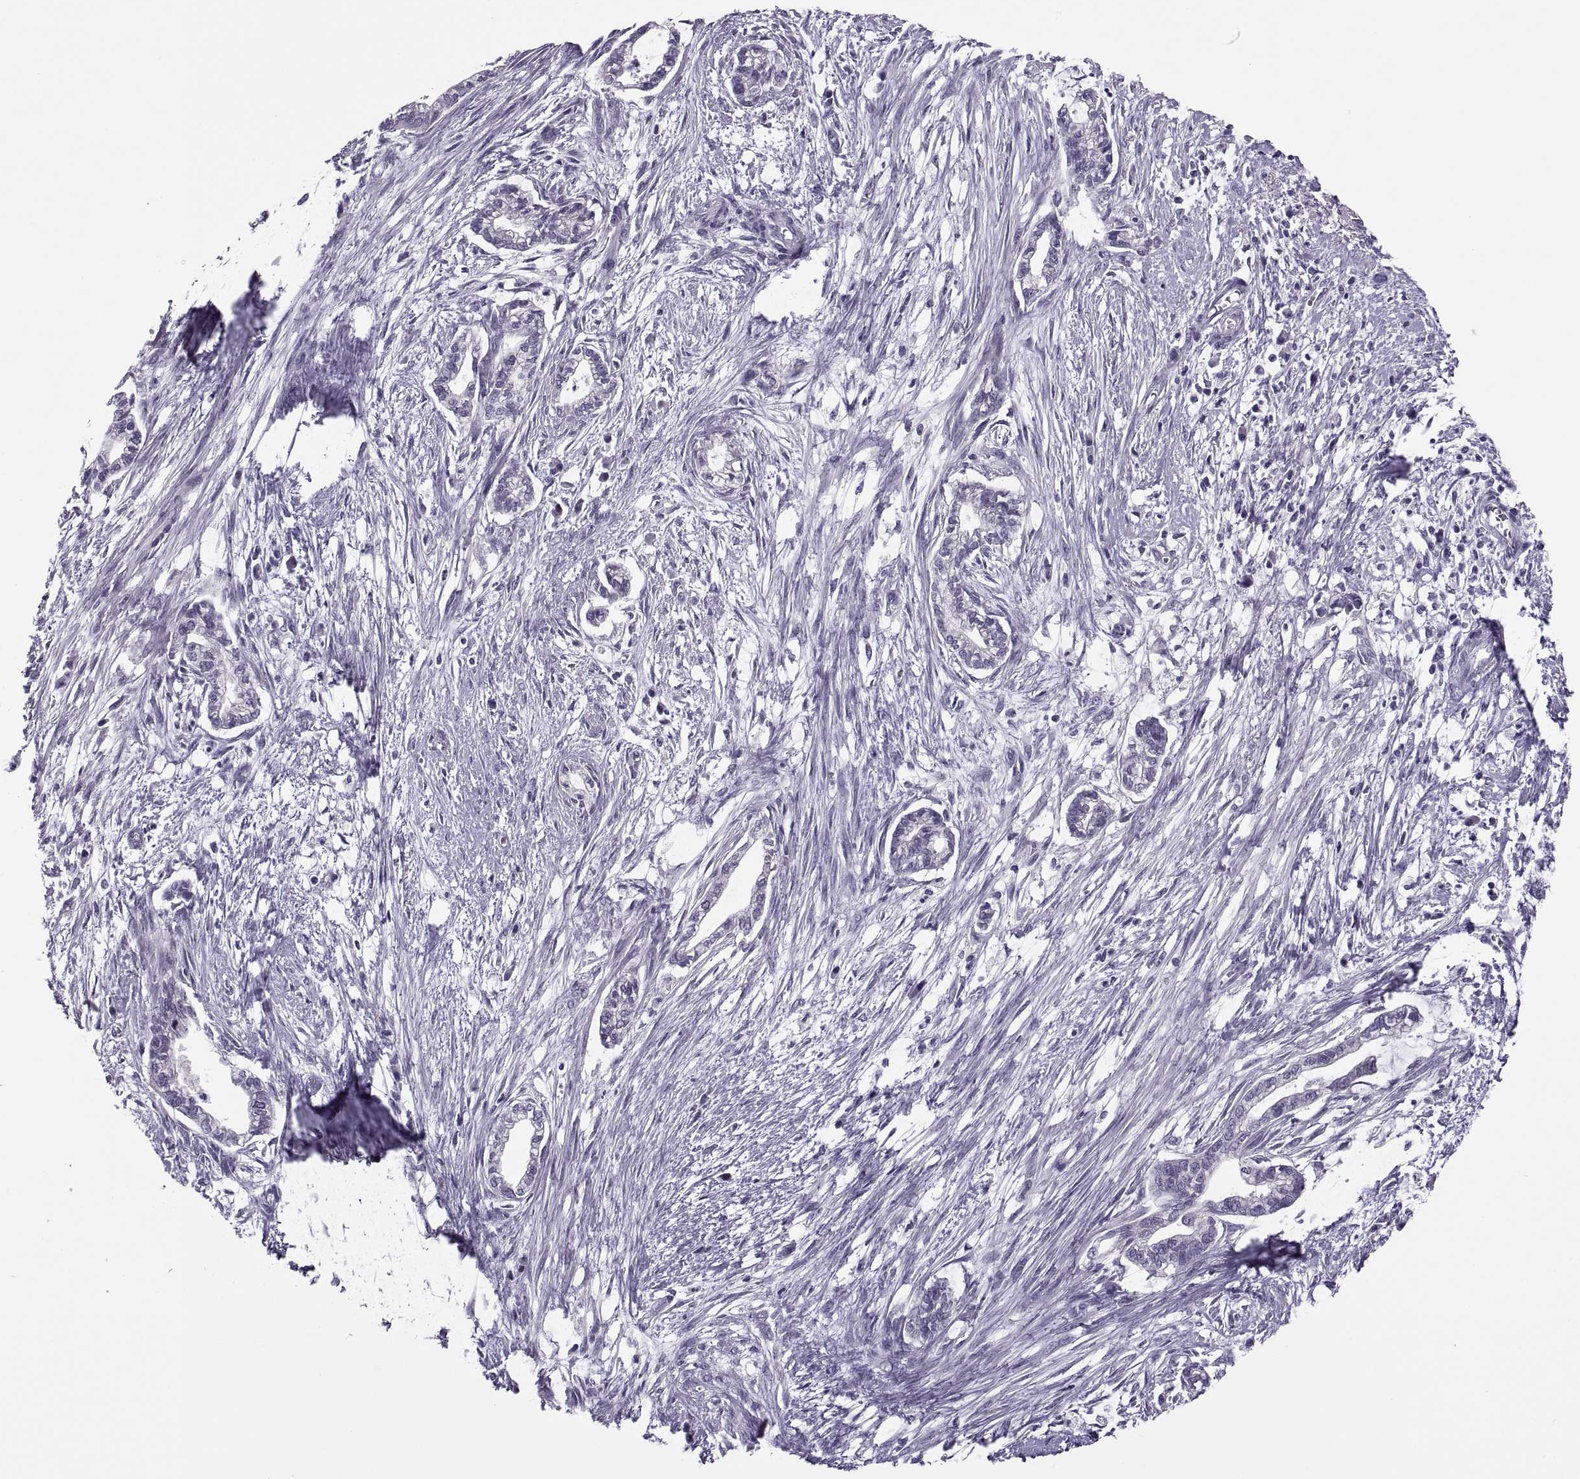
{"staining": {"intensity": "negative", "quantity": "none", "location": "none"}, "tissue": "cervical cancer", "cell_type": "Tumor cells", "image_type": "cancer", "snomed": [{"axis": "morphology", "description": "Adenocarcinoma, NOS"}, {"axis": "topography", "description": "Cervix"}], "caption": "Tumor cells show no significant protein staining in cervical cancer.", "gene": "MAGEB1", "patient": {"sex": "female", "age": 62}}